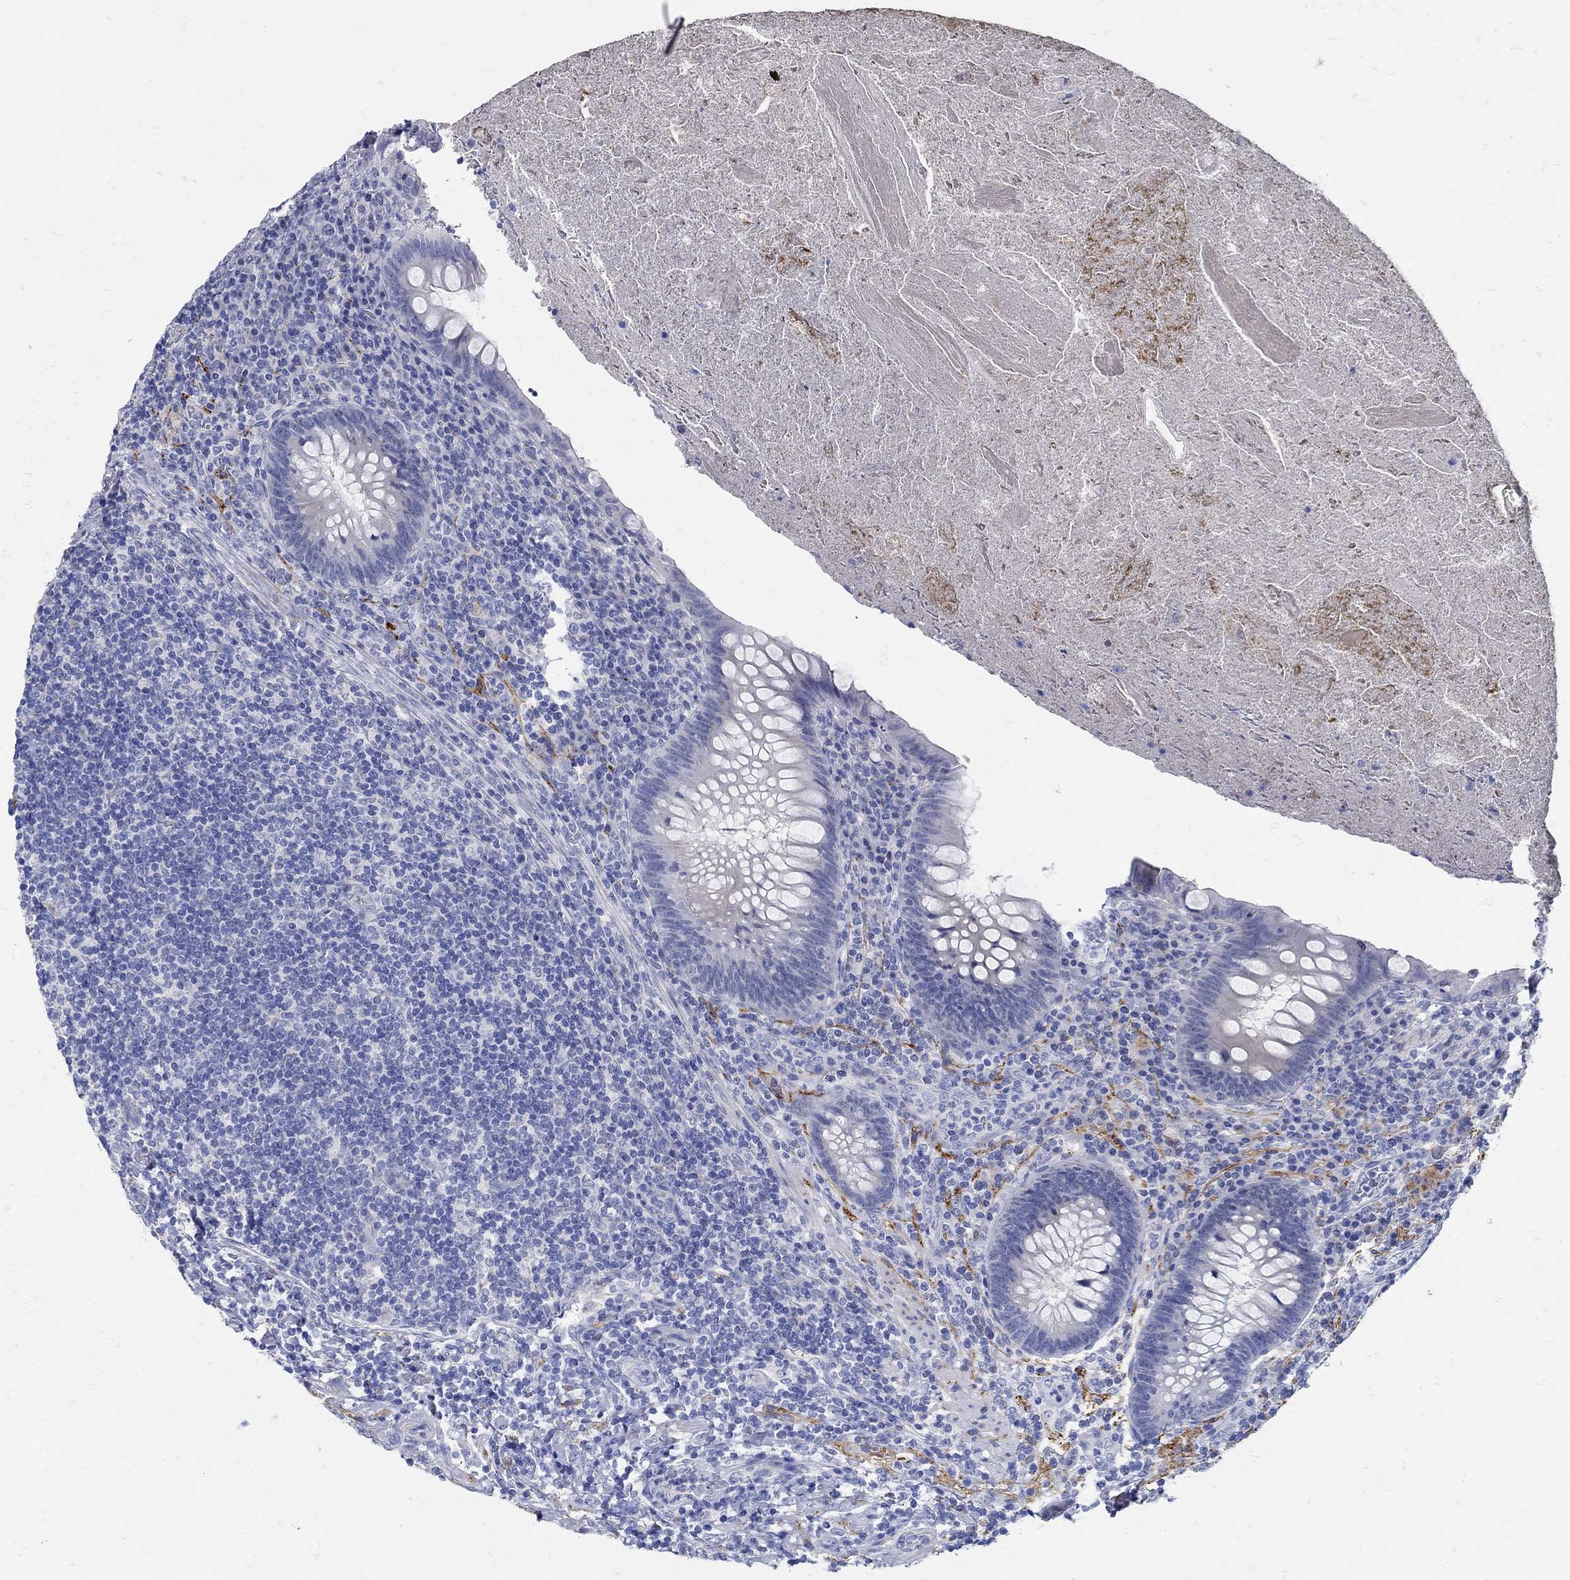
{"staining": {"intensity": "negative", "quantity": "none", "location": "none"}, "tissue": "appendix", "cell_type": "Glandular cells", "image_type": "normal", "snomed": [{"axis": "morphology", "description": "Normal tissue, NOS"}, {"axis": "topography", "description": "Appendix"}], "caption": "DAB (3,3'-diaminobenzidine) immunohistochemical staining of unremarkable appendix shows no significant staining in glandular cells. (Brightfield microscopy of DAB (3,3'-diaminobenzidine) immunohistochemistry (IHC) at high magnification).", "gene": "NOS1", "patient": {"sex": "male", "age": 47}}